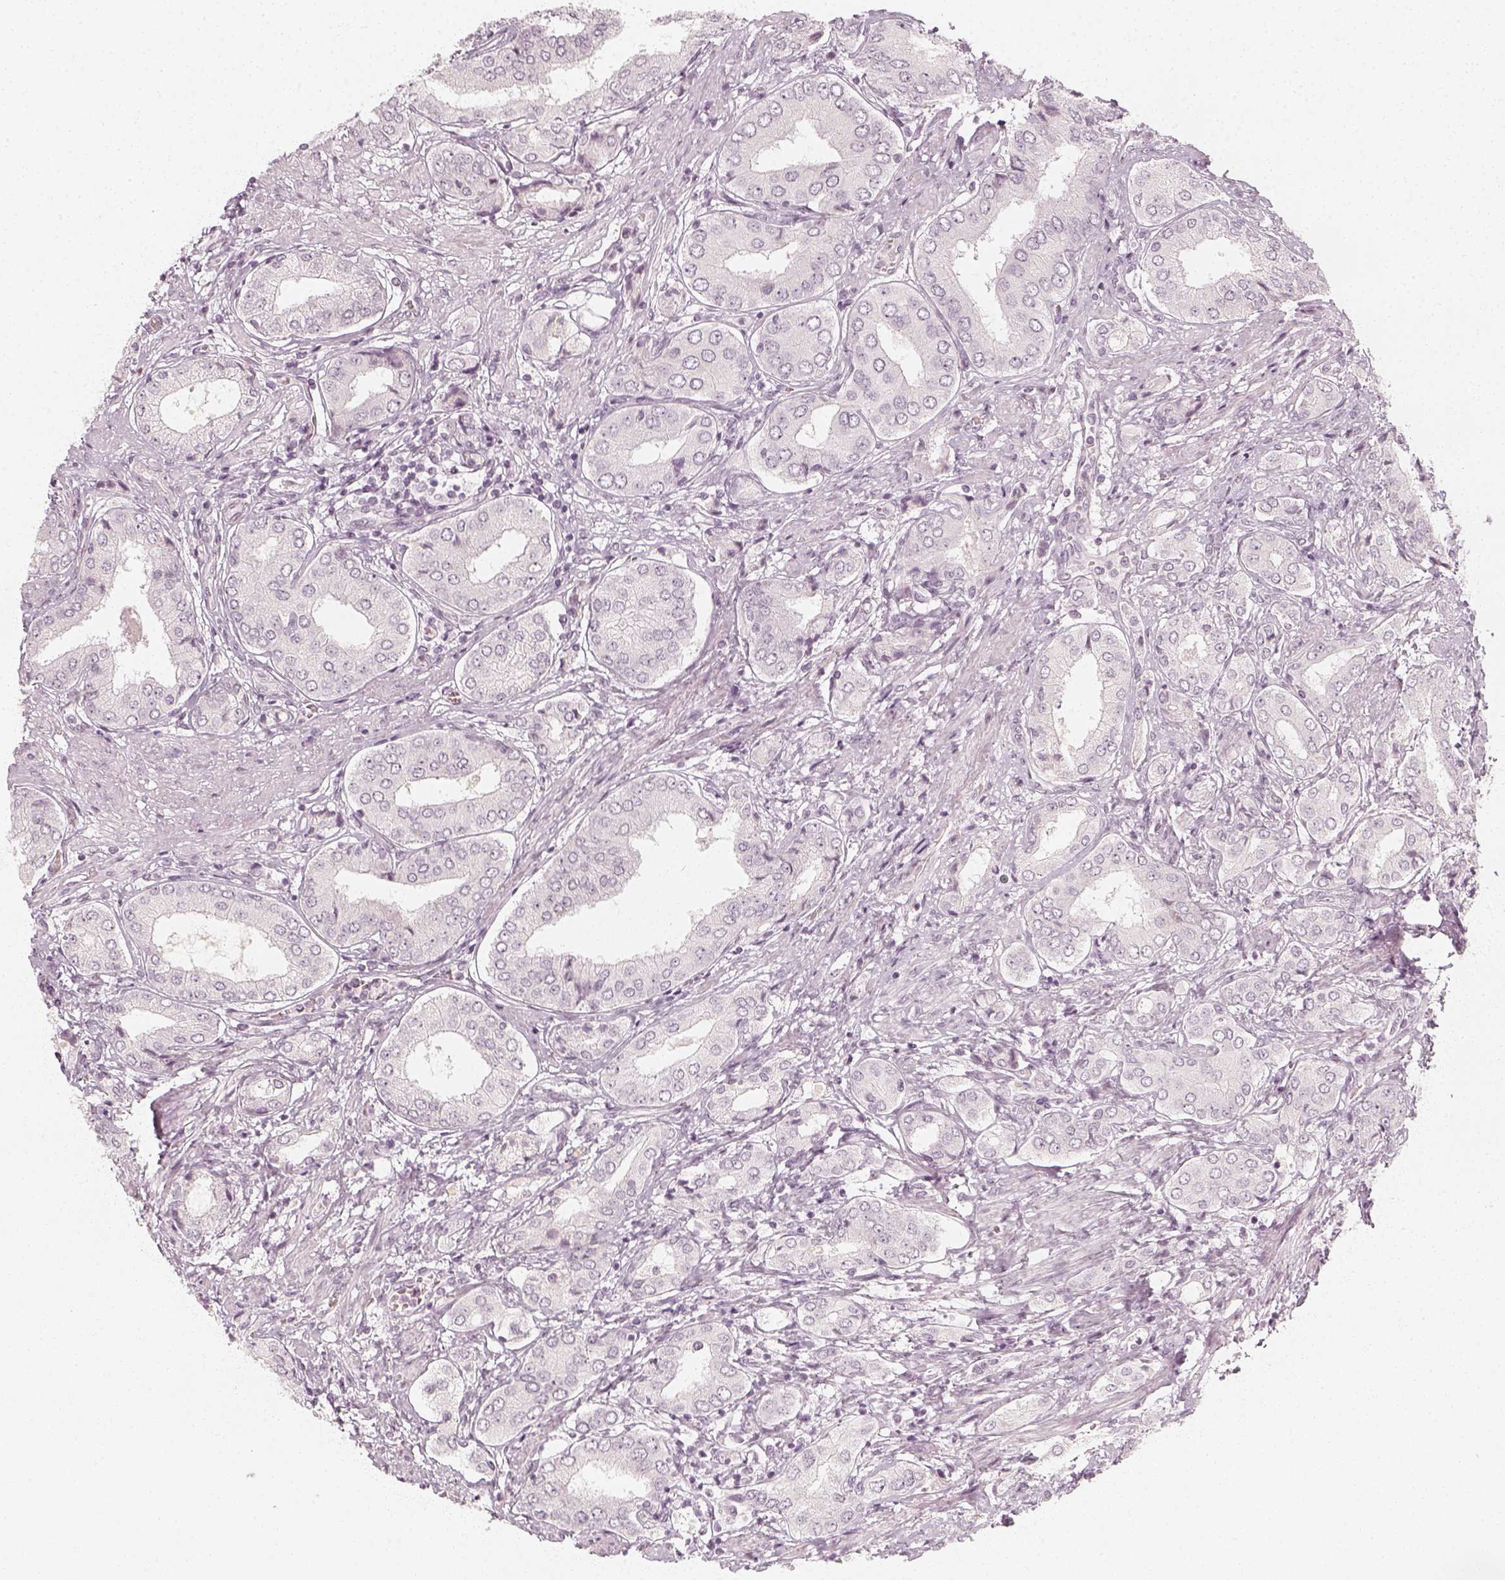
{"staining": {"intensity": "negative", "quantity": "none", "location": "none"}, "tissue": "prostate cancer", "cell_type": "Tumor cells", "image_type": "cancer", "snomed": [{"axis": "morphology", "description": "Adenocarcinoma, NOS"}, {"axis": "topography", "description": "Prostate"}], "caption": "IHC image of human adenocarcinoma (prostate) stained for a protein (brown), which exhibits no positivity in tumor cells.", "gene": "KRTAP2-1", "patient": {"sex": "male", "age": 63}}